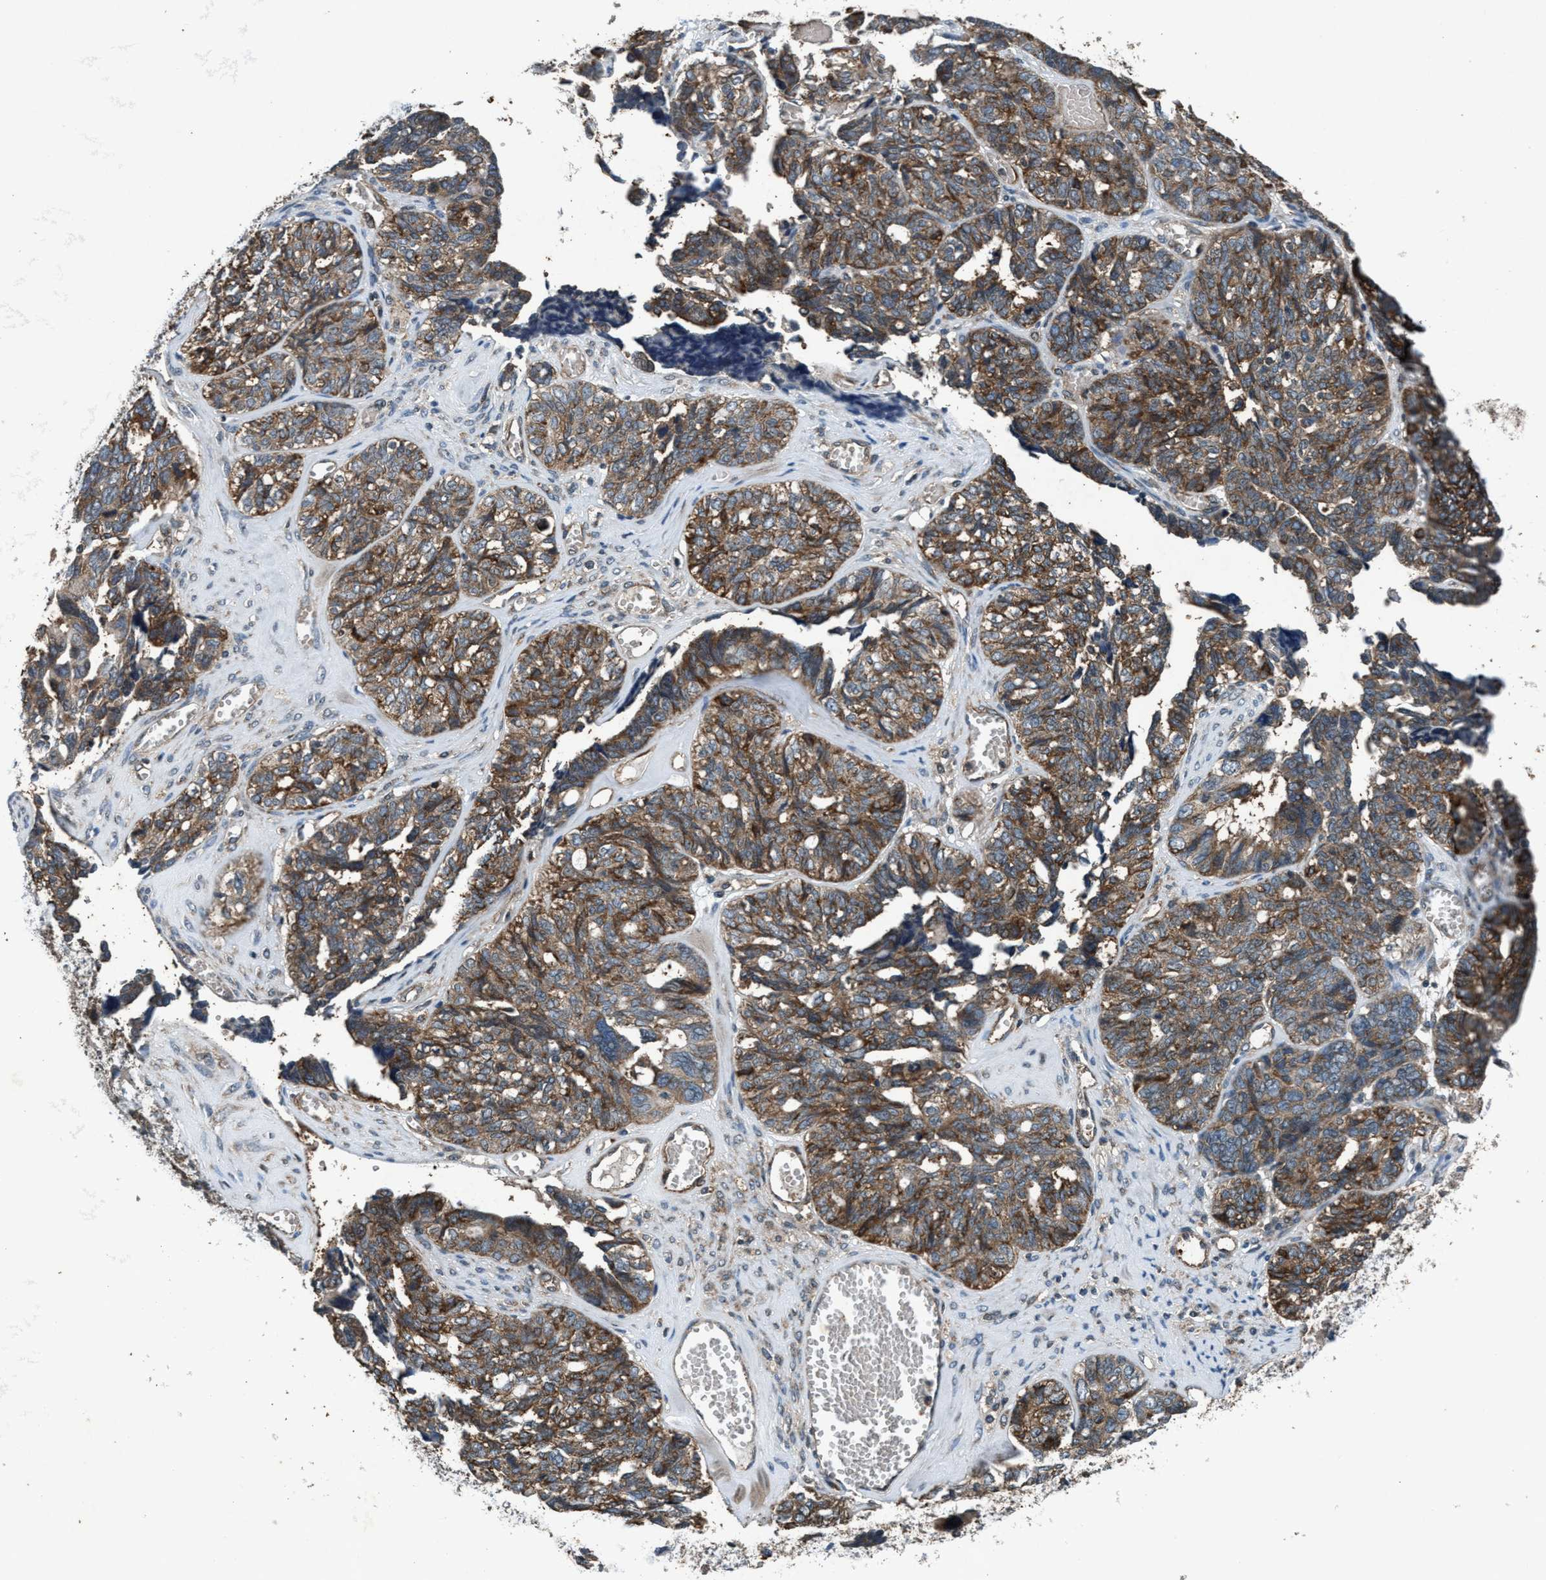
{"staining": {"intensity": "moderate", "quantity": ">75%", "location": "cytoplasmic/membranous"}, "tissue": "ovarian cancer", "cell_type": "Tumor cells", "image_type": "cancer", "snomed": [{"axis": "morphology", "description": "Cystadenocarcinoma, serous, NOS"}, {"axis": "topography", "description": "Ovary"}], "caption": "The micrograph demonstrates a brown stain indicating the presence of a protein in the cytoplasmic/membranous of tumor cells in ovarian cancer (serous cystadenocarcinoma). Using DAB (brown) and hematoxylin (blue) stains, captured at high magnification using brightfield microscopy.", "gene": "AKT1S1", "patient": {"sex": "female", "age": 79}}